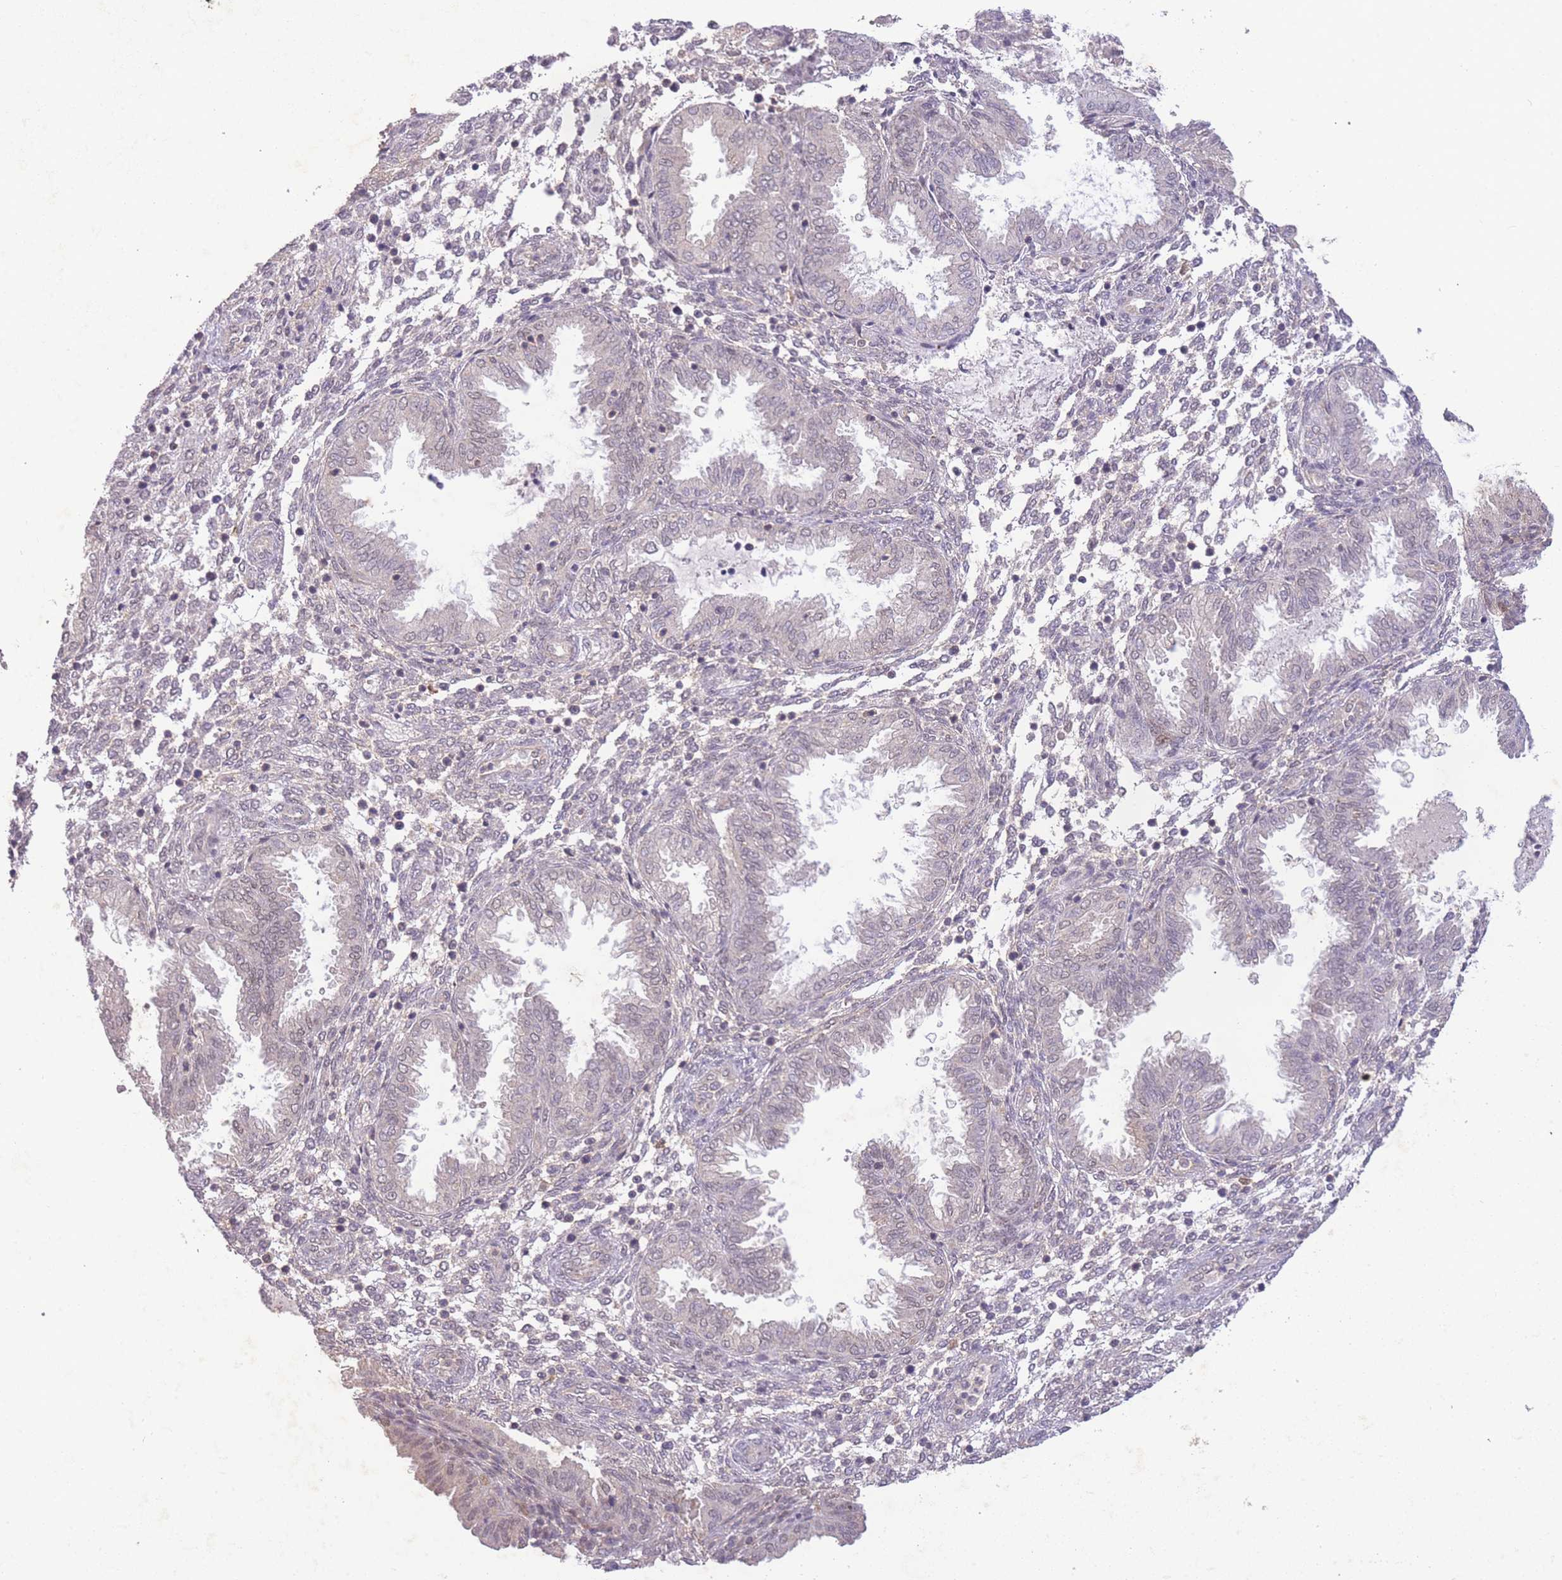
{"staining": {"intensity": "negative", "quantity": "none", "location": "none"}, "tissue": "endometrium", "cell_type": "Cells in endometrial stroma", "image_type": "normal", "snomed": [{"axis": "morphology", "description": "Normal tissue, NOS"}, {"axis": "topography", "description": "Endometrium"}], "caption": "IHC of normal endometrium reveals no positivity in cells in endometrial stroma.", "gene": "RNF144B", "patient": {"sex": "female", "age": 33}}